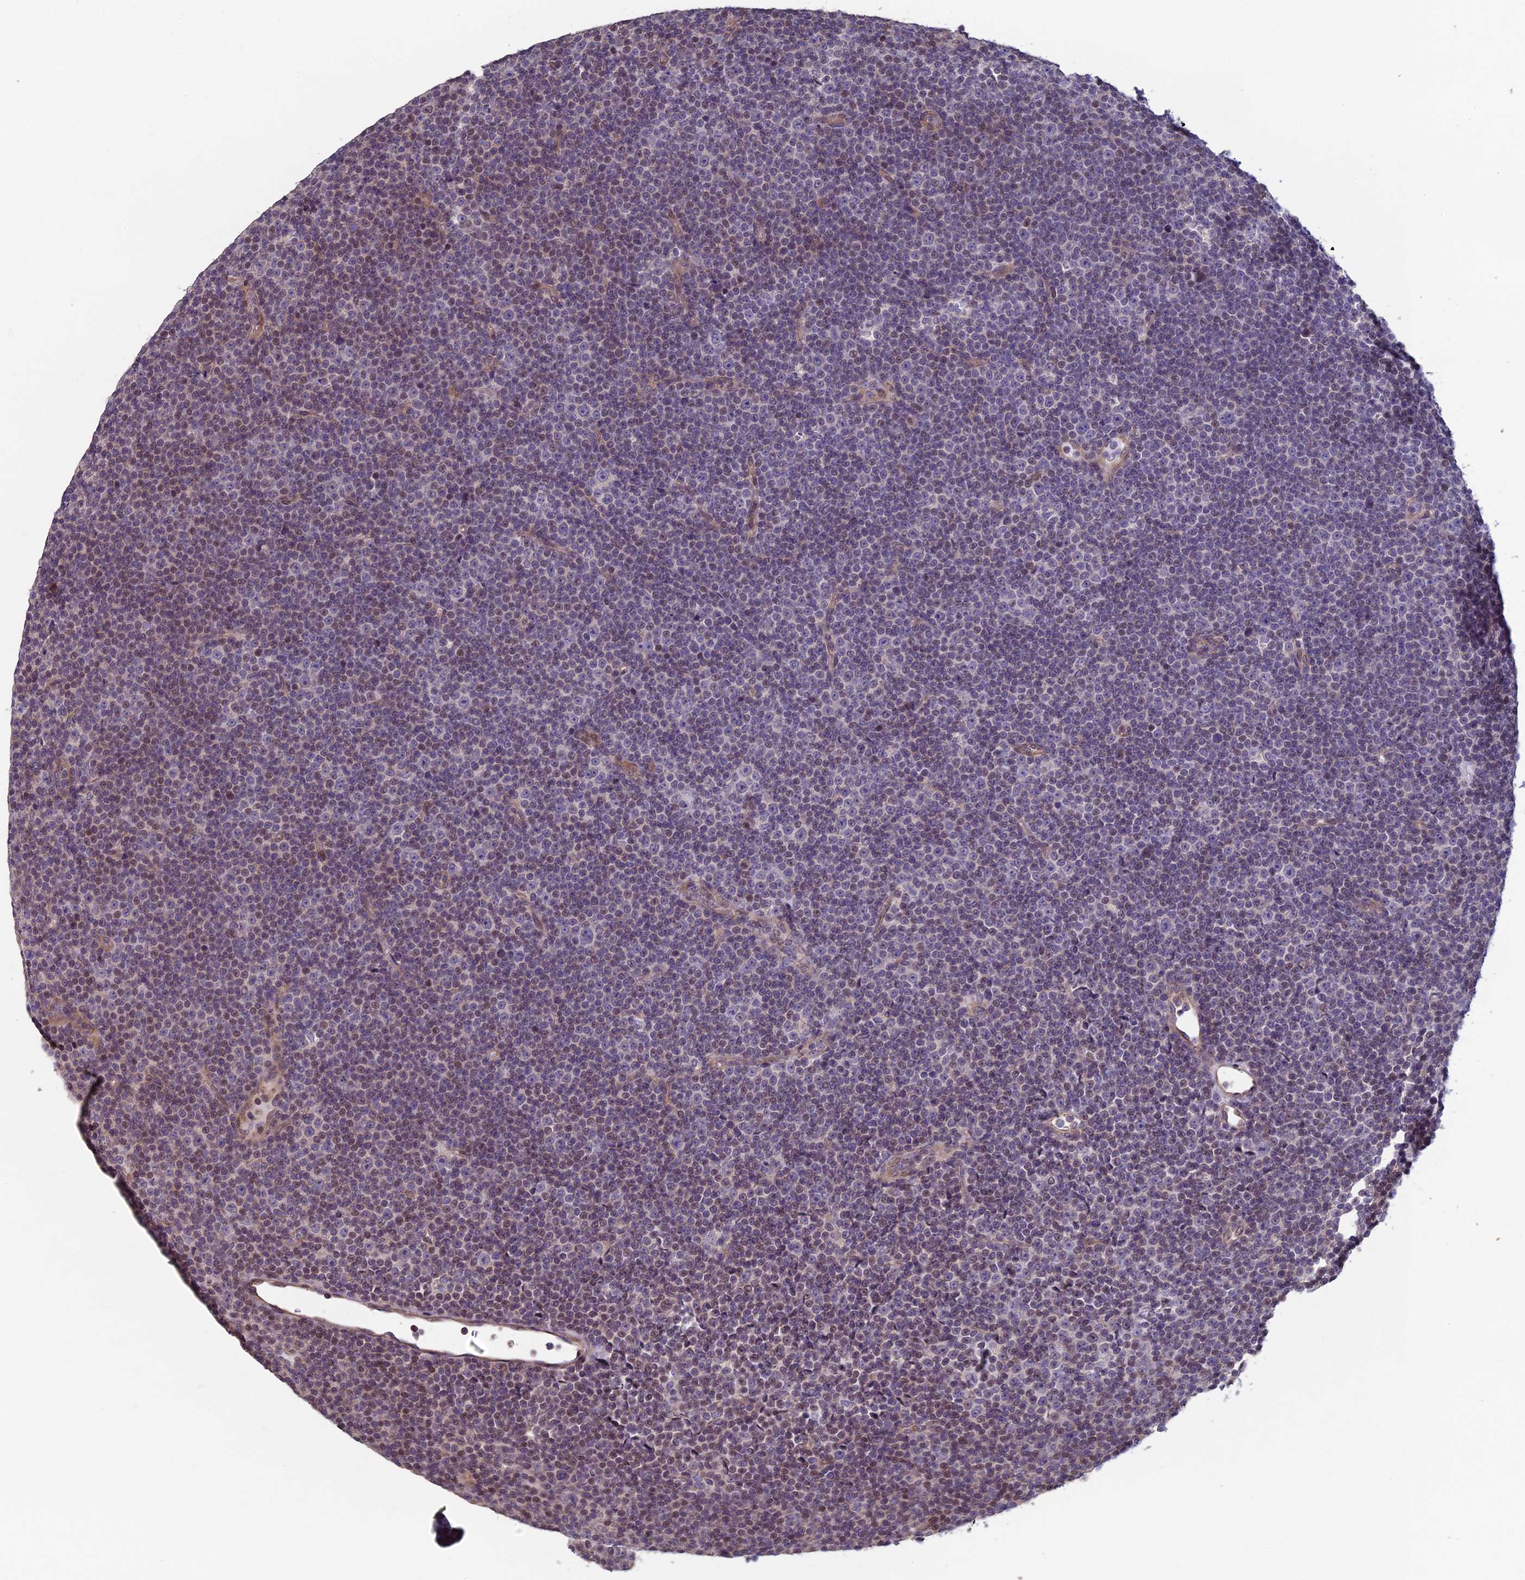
{"staining": {"intensity": "moderate", "quantity": "<25%", "location": "nuclear"}, "tissue": "lymphoma", "cell_type": "Tumor cells", "image_type": "cancer", "snomed": [{"axis": "morphology", "description": "Malignant lymphoma, non-Hodgkin's type, Low grade"}, {"axis": "topography", "description": "Lymph node"}], "caption": "Immunohistochemistry (IHC) (DAB) staining of lymphoma shows moderate nuclear protein expression in about <25% of tumor cells. The staining was performed using DAB, with brown indicating positive protein expression. Nuclei are stained blue with hematoxylin.", "gene": "DIXDC1", "patient": {"sex": "female", "age": 67}}